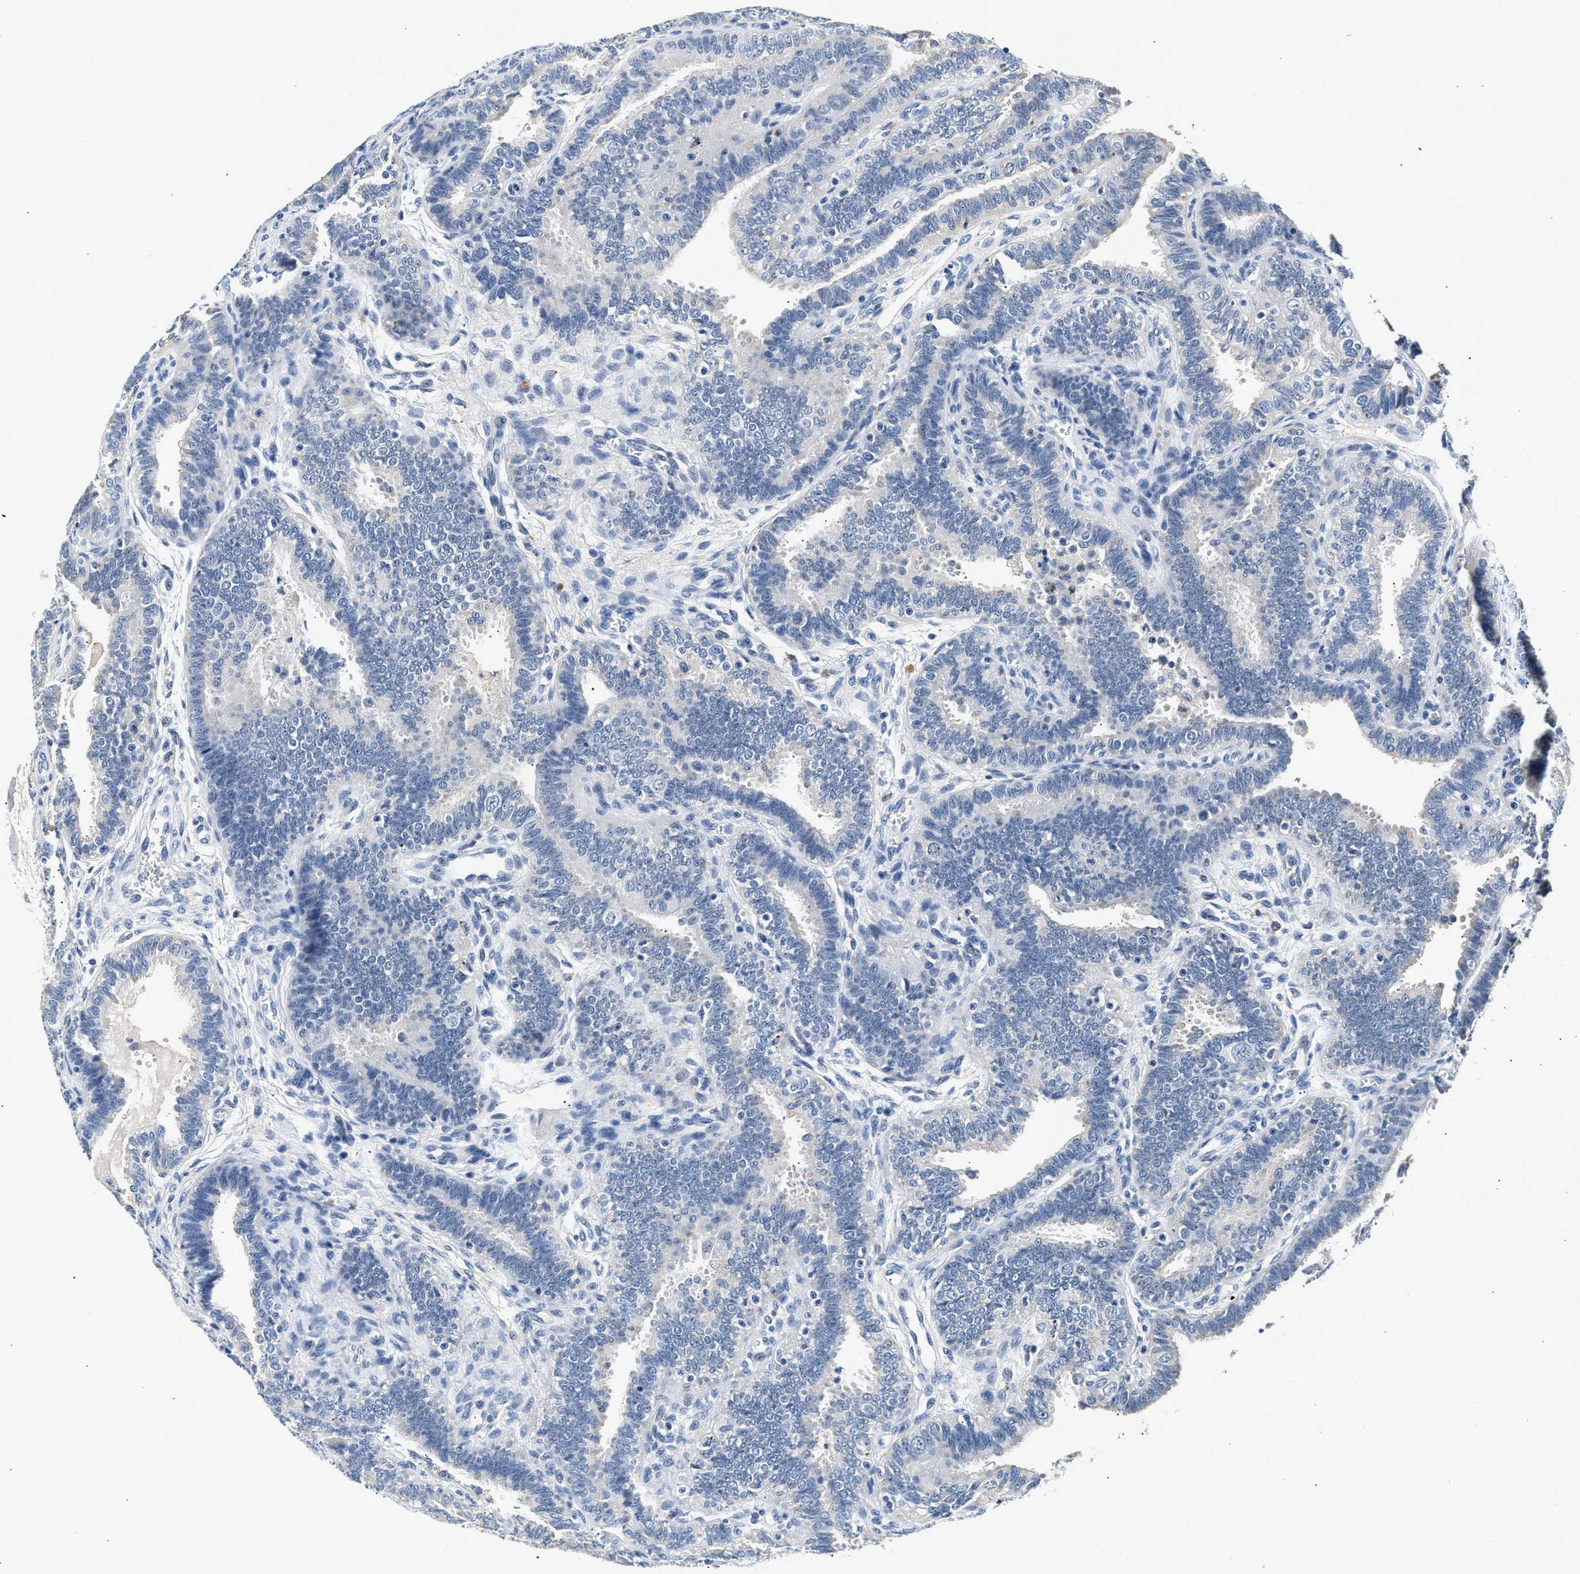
{"staining": {"intensity": "negative", "quantity": "none", "location": "none"}, "tissue": "fallopian tube", "cell_type": "Glandular cells", "image_type": "normal", "snomed": [{"axis": "morphology", "description": "Normal tissue, NOS"}, {"axis": "topography", "description": "Fallopian tube"}, {"axis": "topography", "description": "Placenta"}], "caption": "Glandular cells are negative for brown protein staining in benign fallopian tube.", "gene": "MED22", "patient": {"sex": "female", "age": 34}}